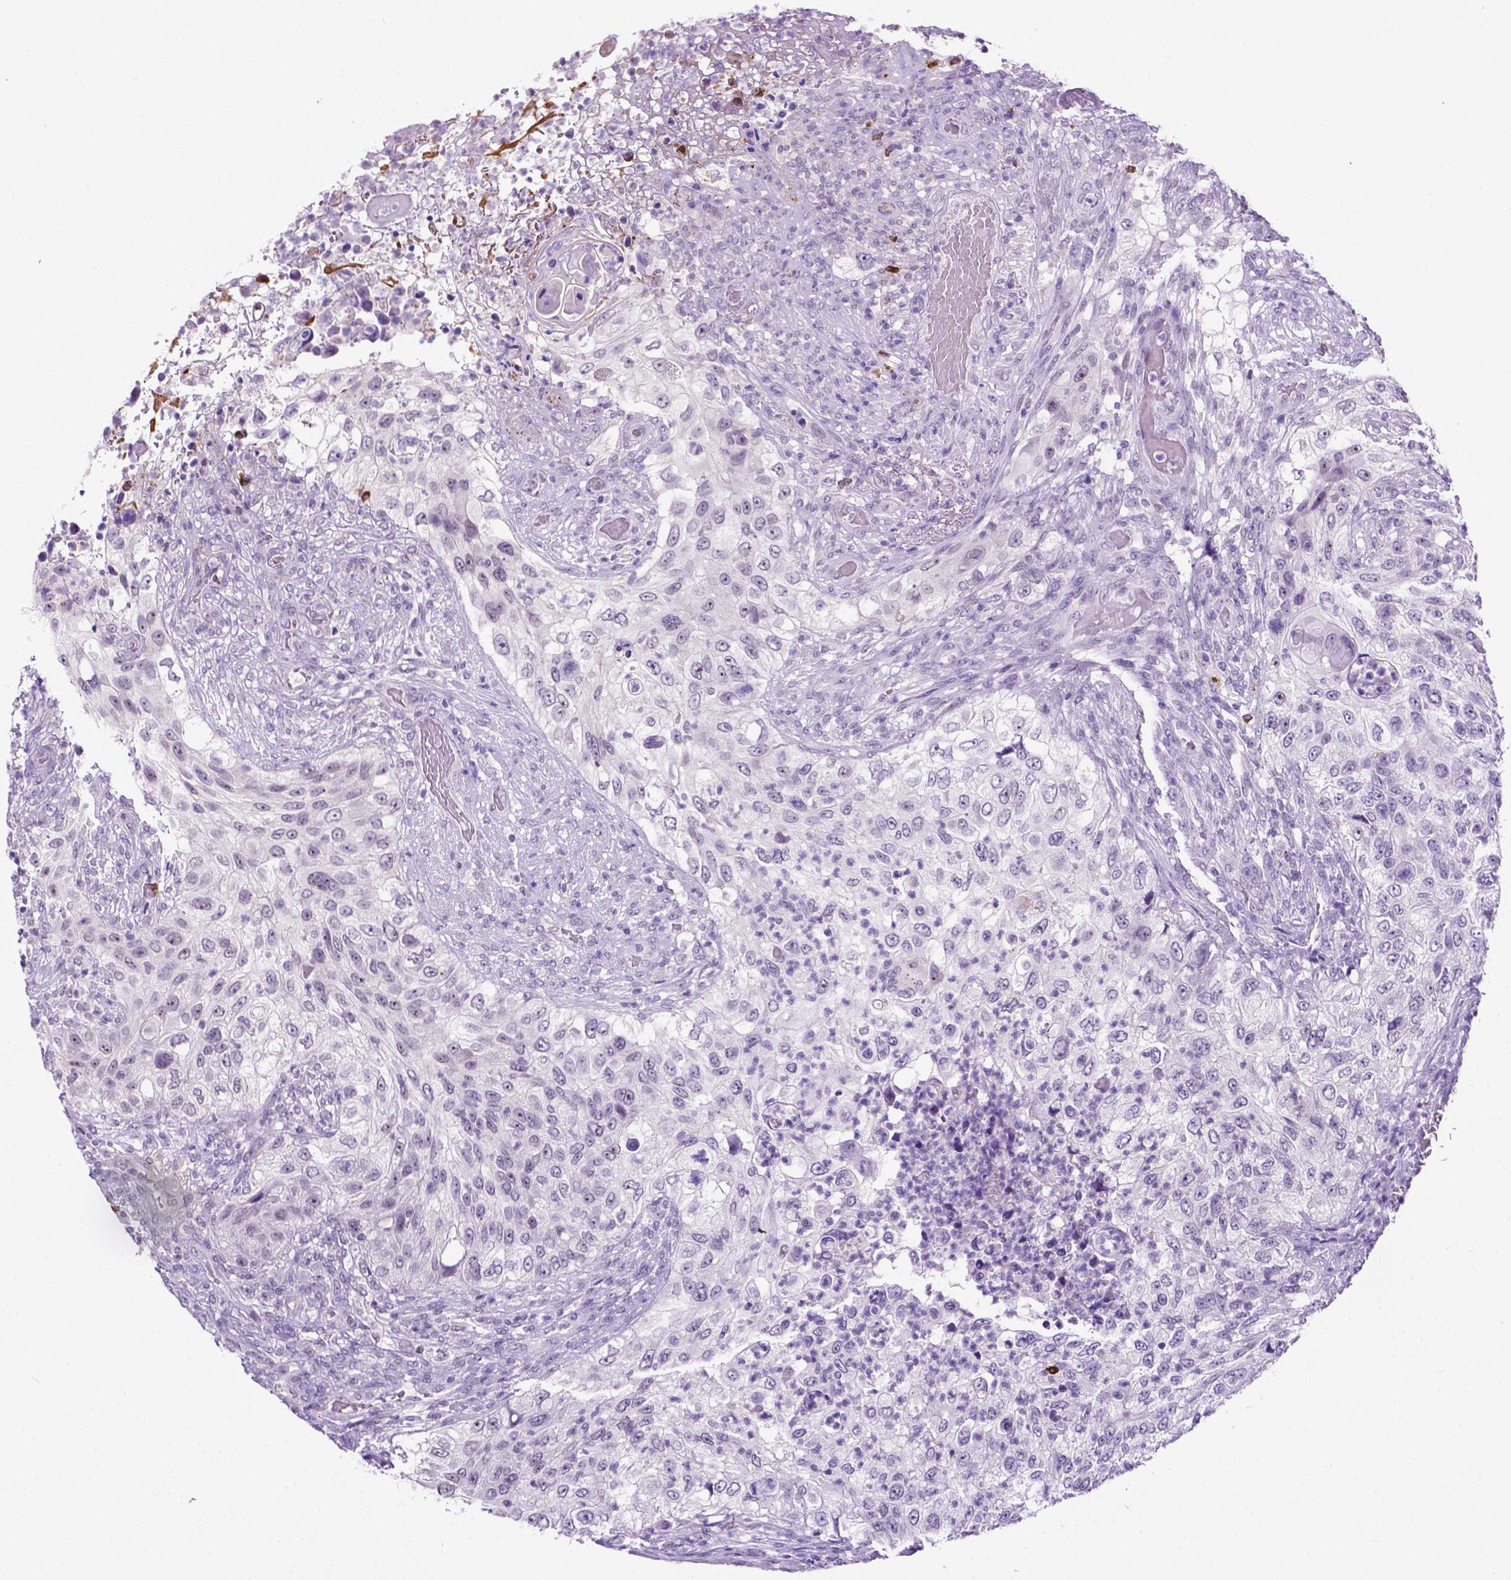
{"staining": {"intensity": "negative", "quantity": "none", "location": "none"}, "tissue": "urothelial cancer", "cell_type": "Tumor cells", "image_type": "cancer", "snomed": [{"axis": "morphology", "description": "Urothelial carcinoma, High grade"}, {"axis": "topography", "description": "Urinary bladder"}], "caption": "High power microscopy photomicrograph of an immunohistochemistry histopathology image of urothelial cancer, revealing no significant staining in tumor cells.", "gene": "MMP27", "patient": {"sex": "female", "age": 60}}